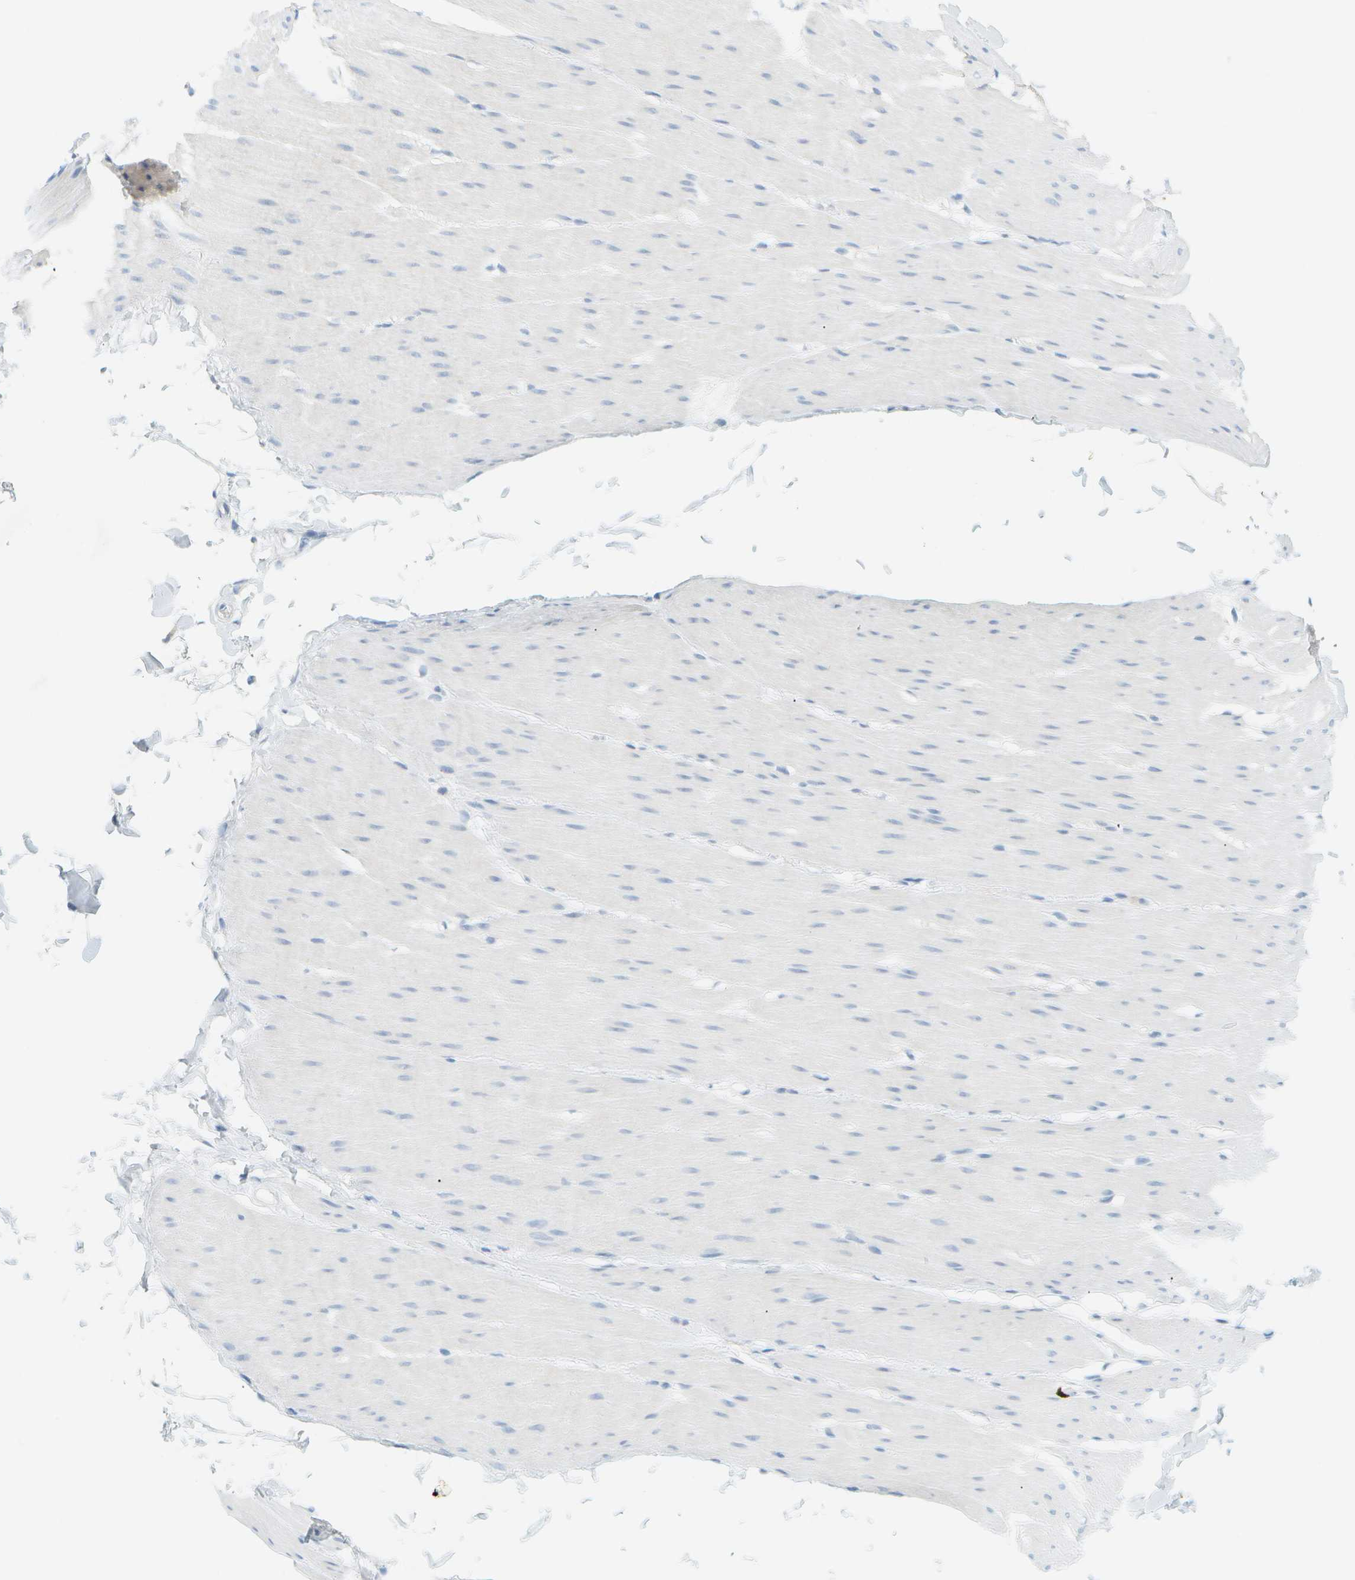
{"staining": {"intensity": "negative", "quantity": "none", "location": "none"}, "tissue": "smooth muscle", "cell_type": "Smooth muscle cells", "image_type": "normal", "snomed": [{"axis": "morphology", "description": "Normal tissue, NOS"}, {"axis": "topography", "description": "Smooth muscle"}, {"axis": "topography", "description": "Colon"}], "caption": "Immunohistochemistry (IHC) of benign smooth muscle exhibits no staining in smooth muscle cells. (Brightfield microscopy of DAB (3,3'-diaminobenzidine) immunohistochemistry at high magnification).", "gene": "SMYD5", "patient": {"sex": "male", "age": 67}}